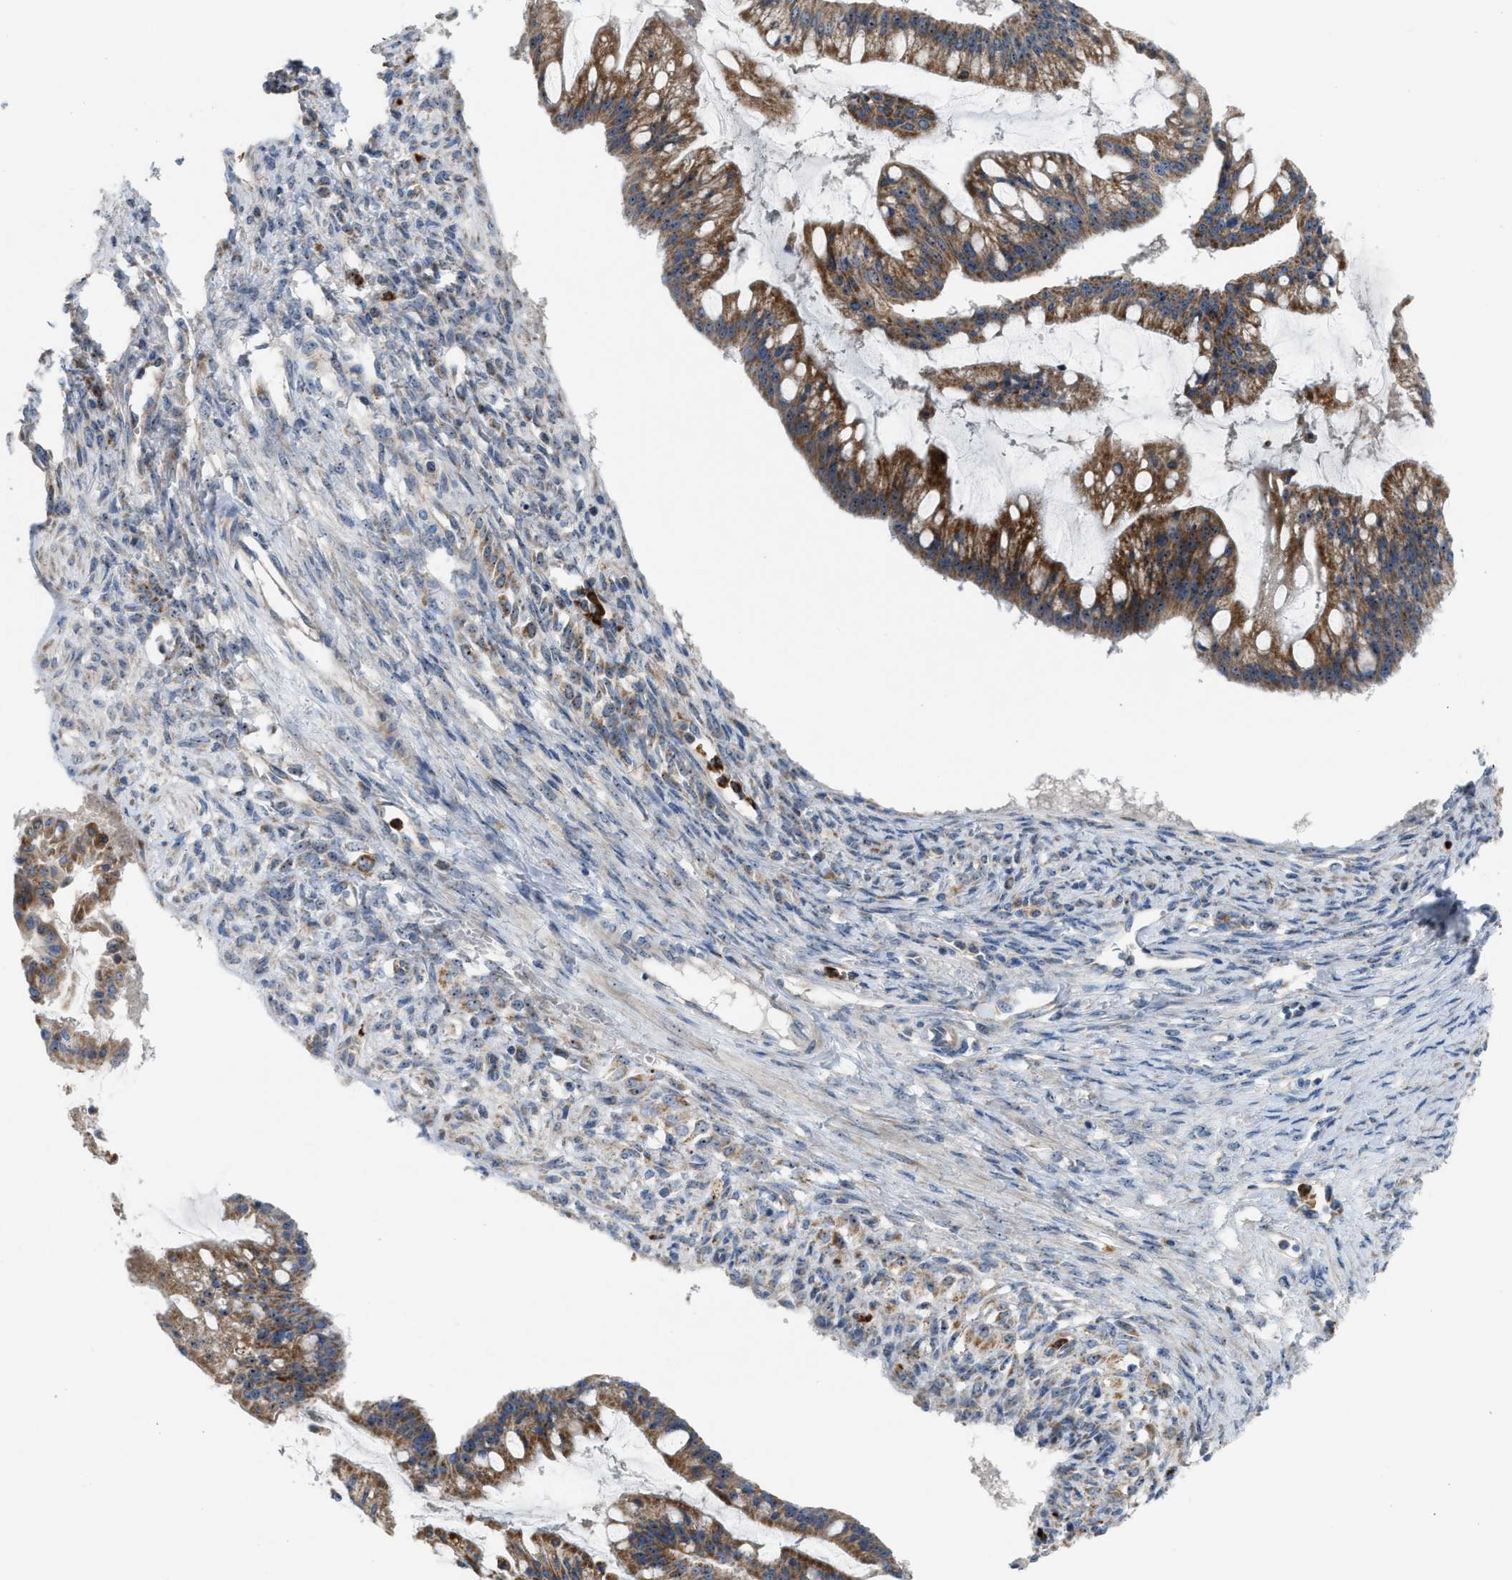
{"staining": {"intensity": "moderate", "quantity": ">75%", "location": "cytoplasmic/membranous,nuclear"}, "tissue": "ovarian cancer", "cell_type": "Tumor cells", "image_type": "cancer", "snomed": [{"axis": "morphology", "description": "Cystadenocarcinoma, mucinous, NOS"}, {"axis": "topography", "description": "Ovary"}], "caption": "The histopathology image shows staining of ovarian cancer, revealing moderate cytoplasmic/membranous and nuclear protein staining (brown color) within tumor cells. The staining was performed using DAB (3,3'-diaminobenzidine) to visualize the protein expression in brown, while the nuclei were stained in blue with hematoxylin (Magnification: 20x).", "gene": "TPH1", "patient": {"sex": "female", "age": 73}}